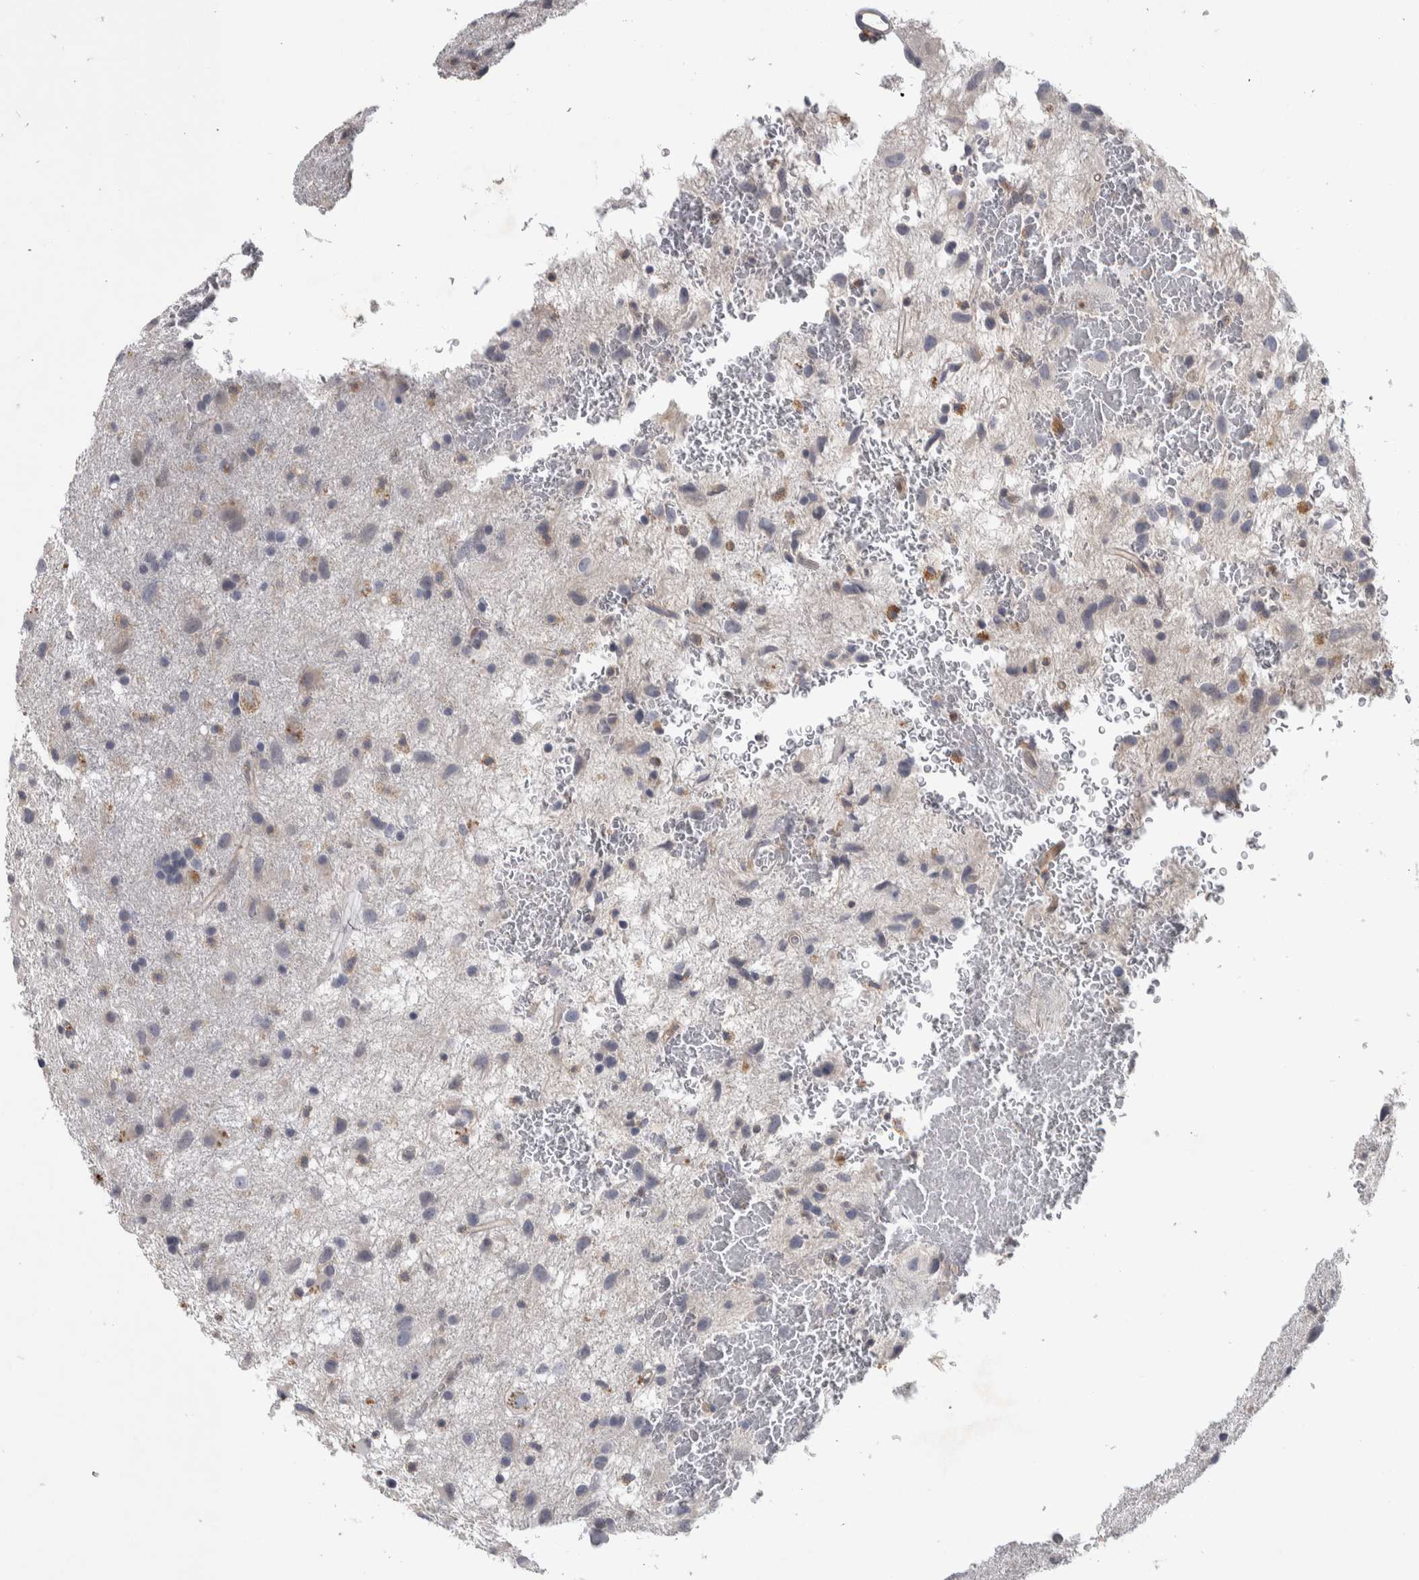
{"staining": {"intensity": "weak", "quantity": "<25%", "location": "cytoplasmic/membranous"}, "tissue": "glioma", "cell_type": "Tumor cells", "image_type": "cancer", "snomed": [{"axis": "morphology", "description": "Glioma, malignant, Low grade"}, {"axis": "topography", "description": "Brain"}], "caption": "Malignant low-grade glioma was stained to show a protein in brown. There is no significant expression in tumor cells. Brightfield microscopy of immunohistochemistry stained with DAB (3,3'-diaminobenzidine) (brown) and hematoxylin (blue), captured at high magnification.", "gene": "NFKB2", "patient": {"sex": "male", "age": 77}}